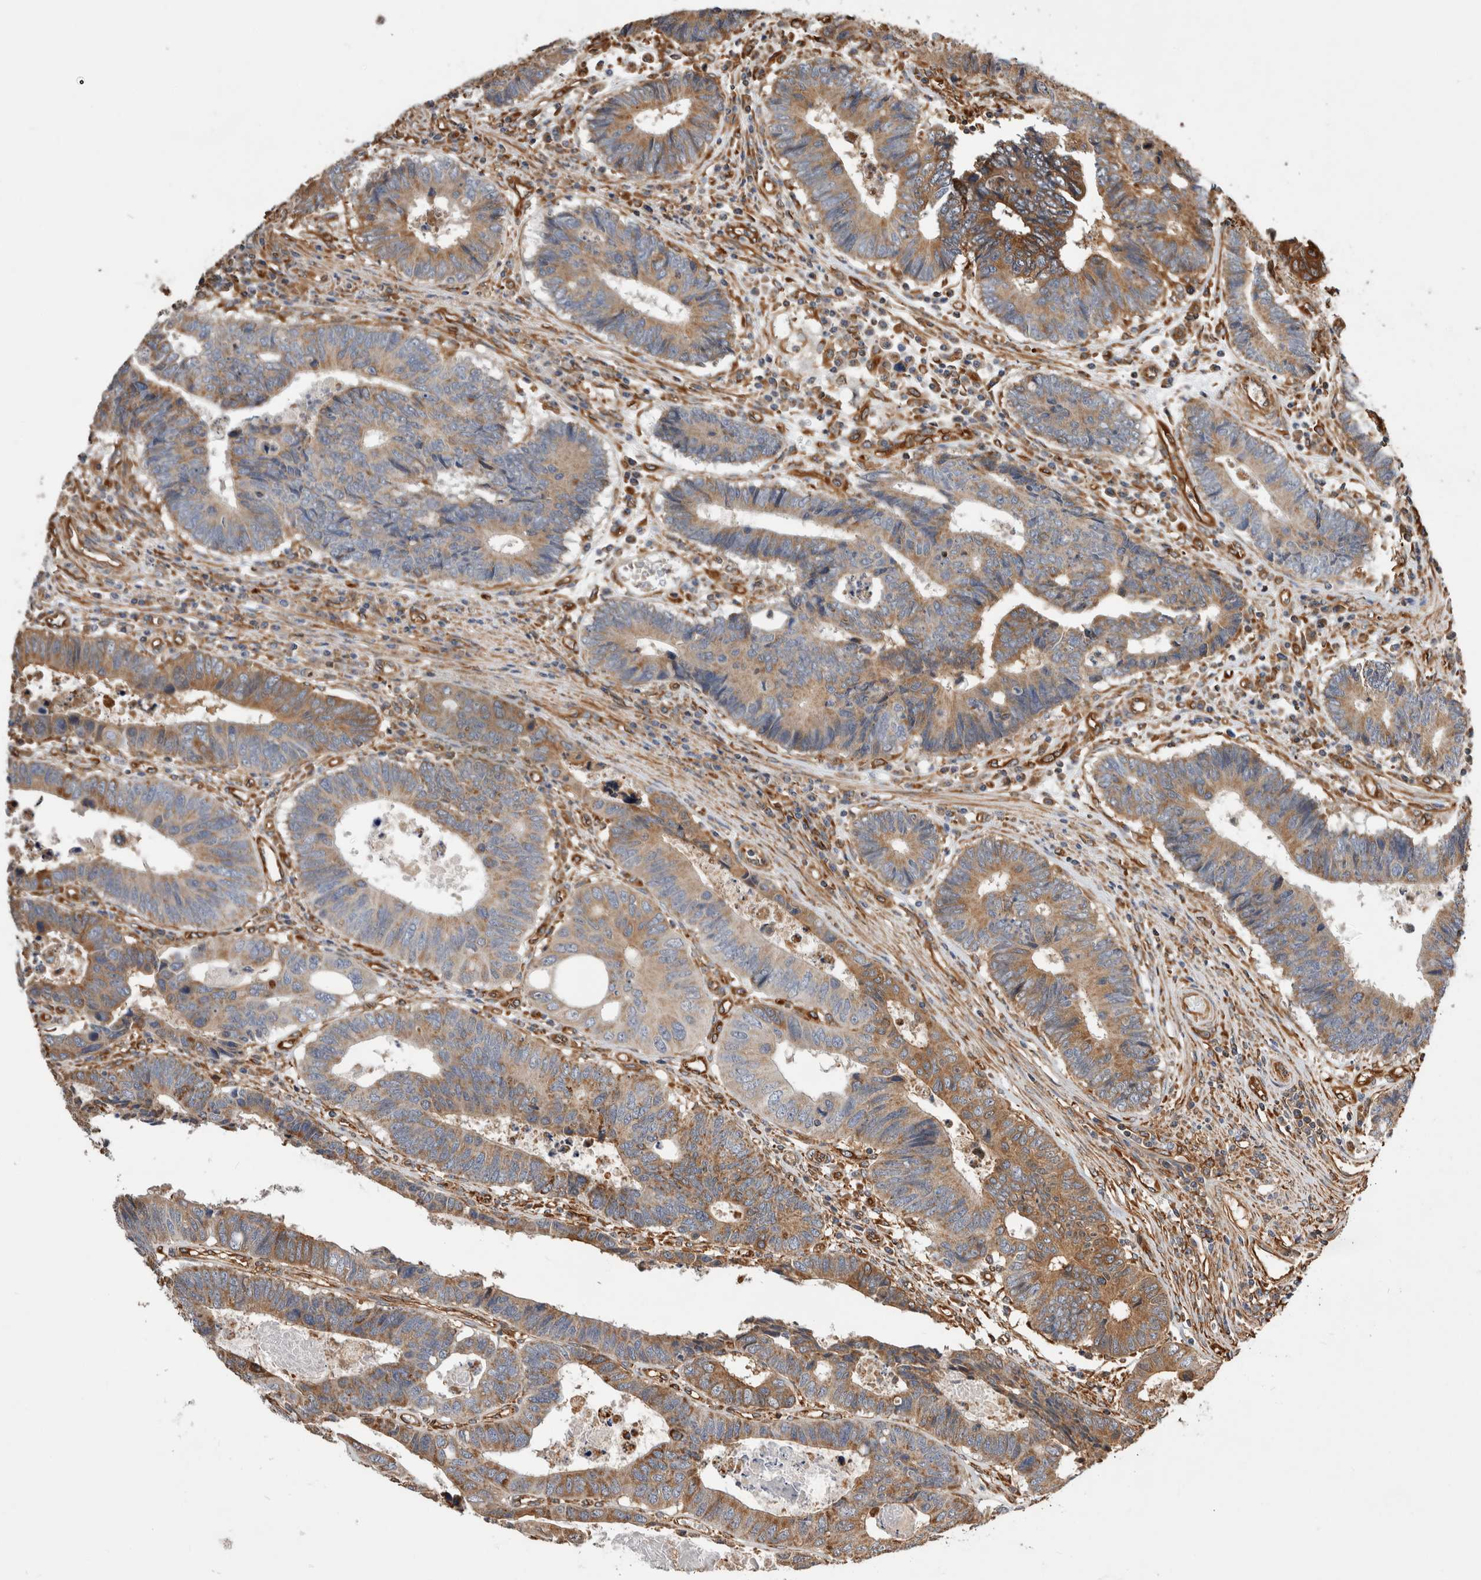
{"staining": {"intensity": "weak", "quantity": ">75%", "location": "cytoplasmic/membranous"}, "tissue": "colorectal cancer", "cell_type": "Tumor cells", "image_type": "cancer", "snomed": [{"axis": "morphology", "description": "Adenocarcinoma, NOS"}, {"axis": "topography", "description": "Rectum"}], "caption": "Protein expression analysis of colorectal cancer (adenocarcinoma) displays weak cytoplasmic/membranous expression in about >75% of tumor cells.", "gene": "ZNF397", "patient": {"sex": "male", "age": 84}}